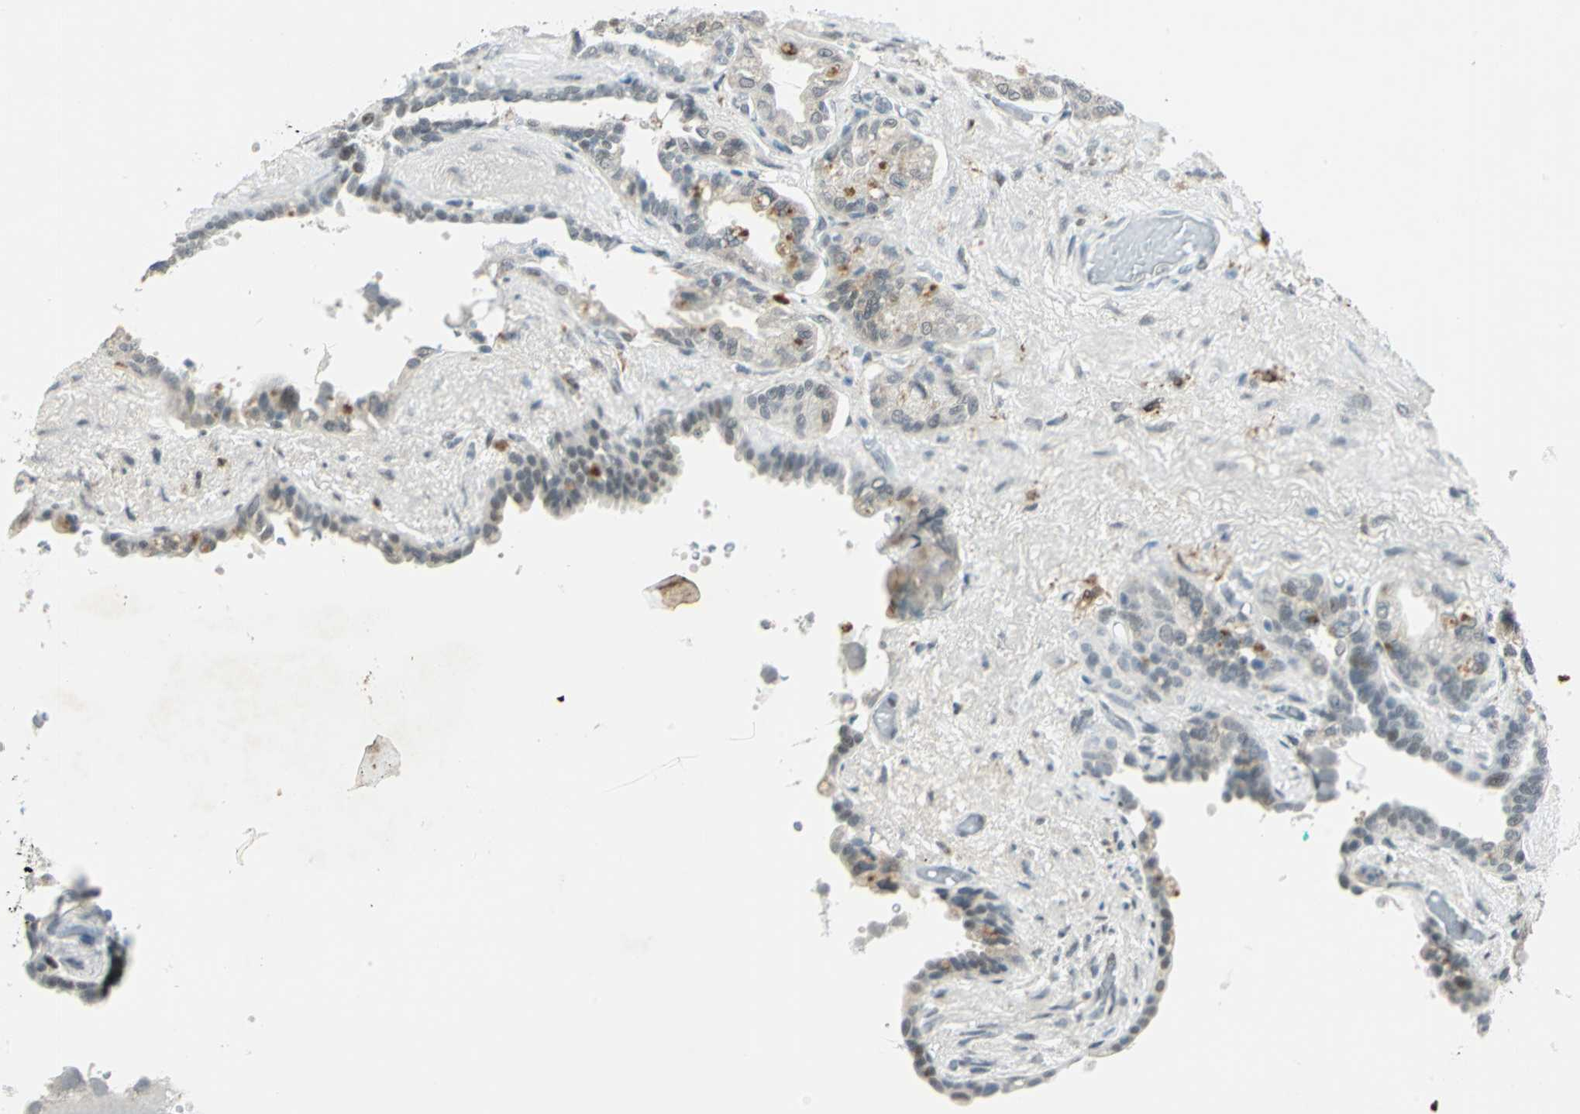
{"staining": {"intensity": "negative", "quantity": "none", "location": "none"}, "tissue": "seminal vesicle", "cell_type": "Glandular cells", "image_type": "normal", "snomed": [{"axis": "morphology", "description": "Normal tissue, NOS"}, {"axis": "topography", "description": "Seminal veicle"}], "caption": "Unremarkable seminal vesicle was stained to show a protein in brown. There is no significant expression in glandular cells.", "gene": "MTMR10", "patient": {"sex": "male", "age": 61}}